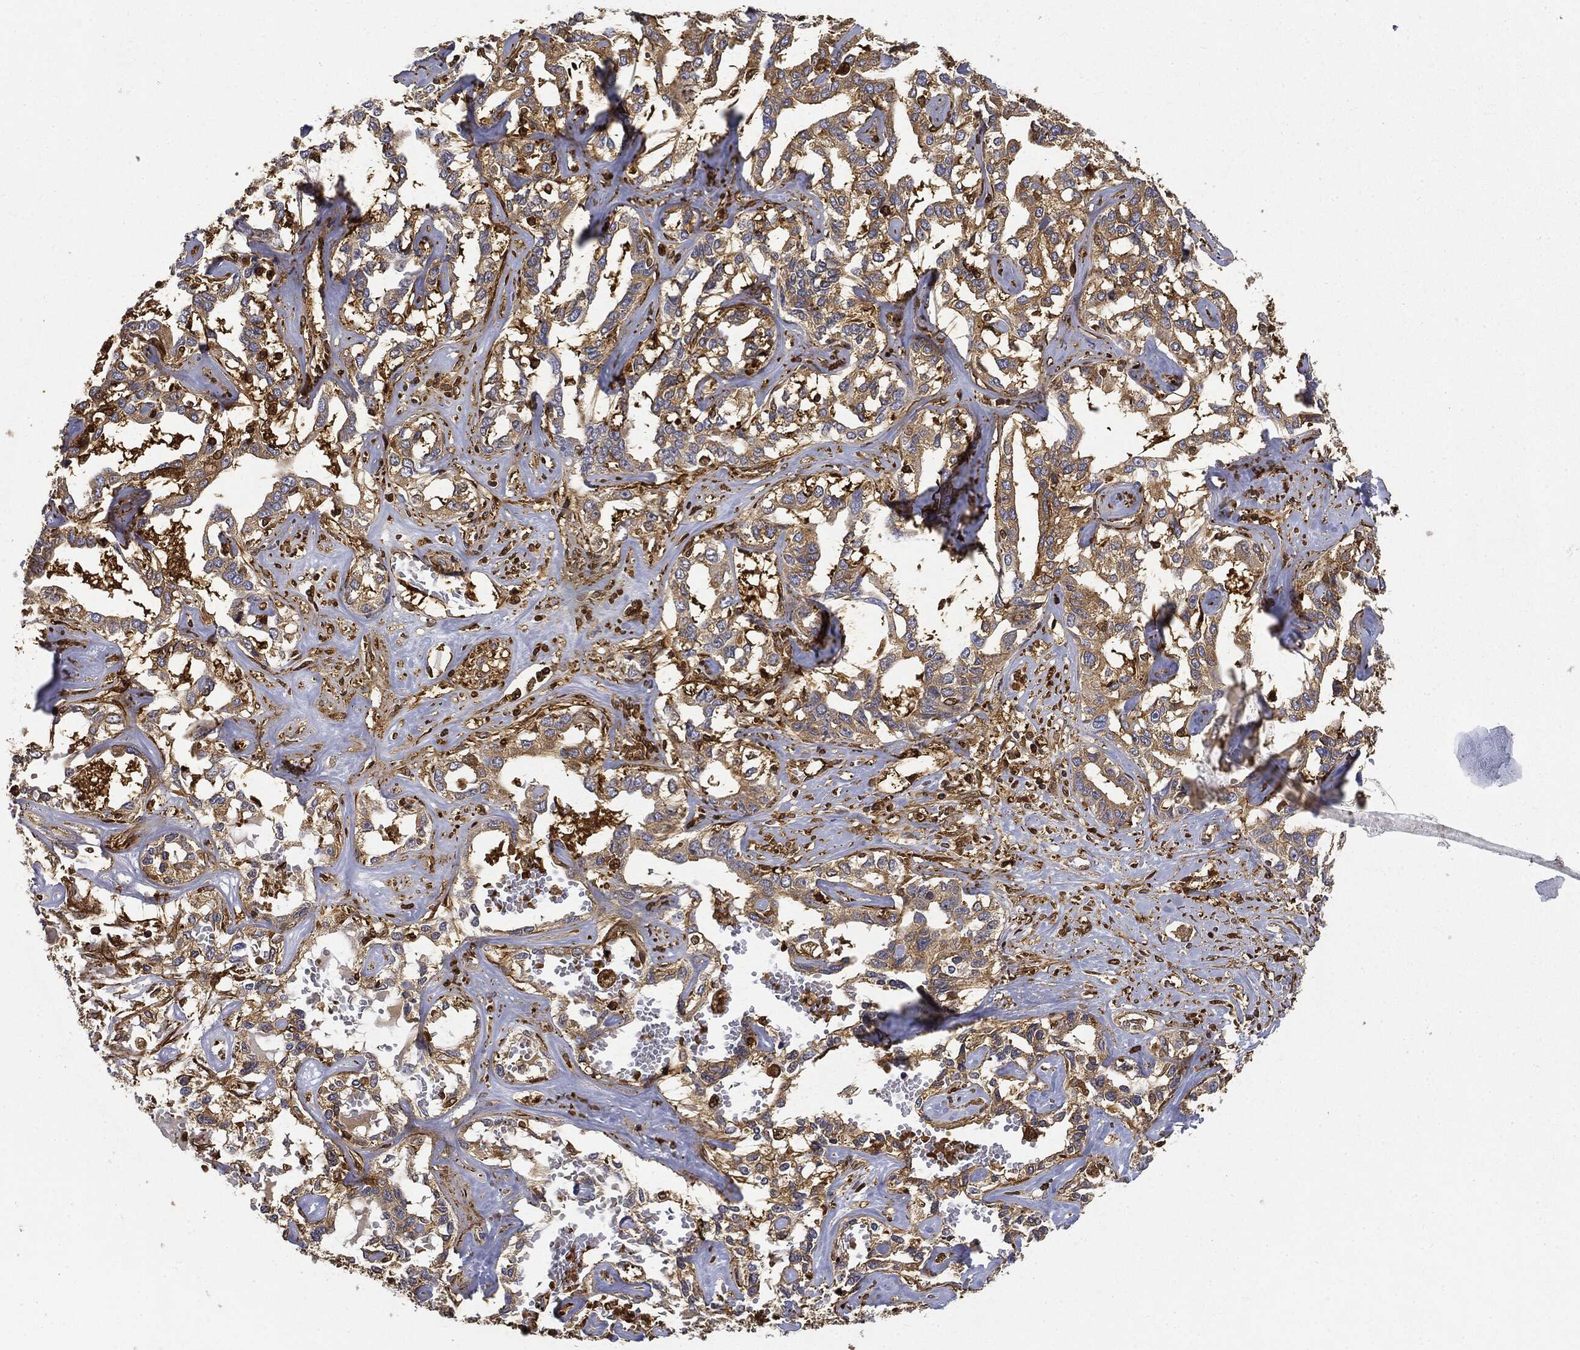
{"staining": {"intensity": "moderate", "quantity": "25%-75%", "location": "cytoplasmic/membranous"}, "tissue": "liver cancer", "cell_type": "Tumor cells", "image_type": "cancer", "snomed": [{"axis": "morphology", "description": "Cholangiocarcinoma"}, {"axis": "topography", "description": "Liver"}], "caption": "This is an image of immunohistochemistry staining of cholangiocarcinoma (liver), which shows moderate expression in the cytoplasmic/membranous of tumor cells.", "gene": "WDR1", "patient": {"sex": "male", "age": 59}}